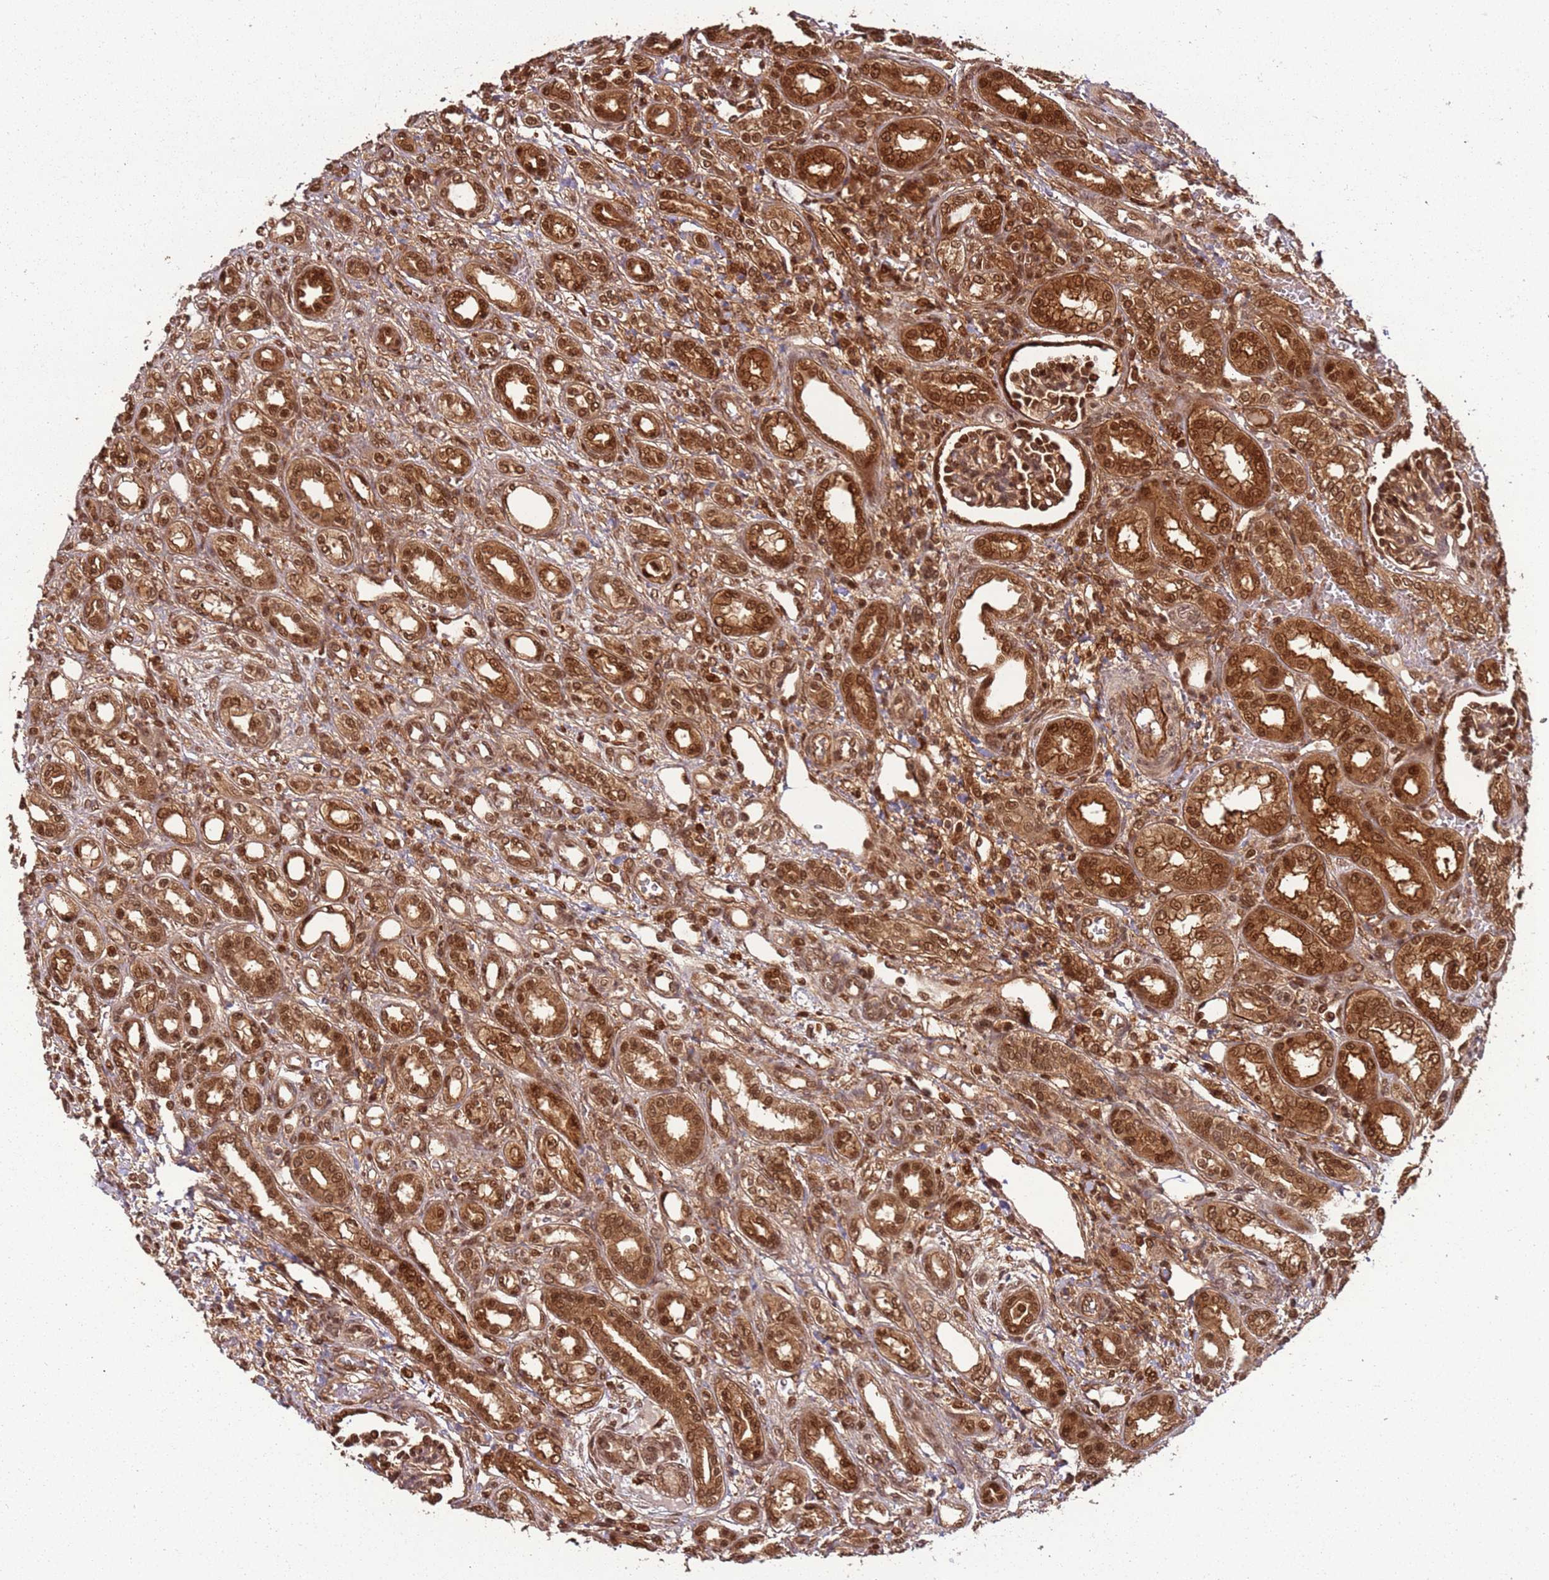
{"staining": {"intensity": "strong", "quantity": "25%-75%", "location": "cytoplasmic/membranous,nuclear"}, "tissue": "kidney", "cell_type": "Cells in glomeruli", "image_type": "normal", "snomed": [{"axis": "morphology", "description": "Normal tissue, NOS"}, {"axis": "morphology", "description": "Neoplasm, malignant, NOS"}, {"axis": "topography", "description": "Kidney"}], "caption": "Immunohistochemistry photomicrograph of normal kidney: kidney stained using immunohistochemistry (IHC) shows high levels of strong protein expression localized specifically in the cytoplasmic/membranous,nuclear of cells in glomeruli, appearing as a cytoplasmic/membranous,nuclear brown color.", "gene": "PGLS", "patient": {"sex": "female", "age": 1}}